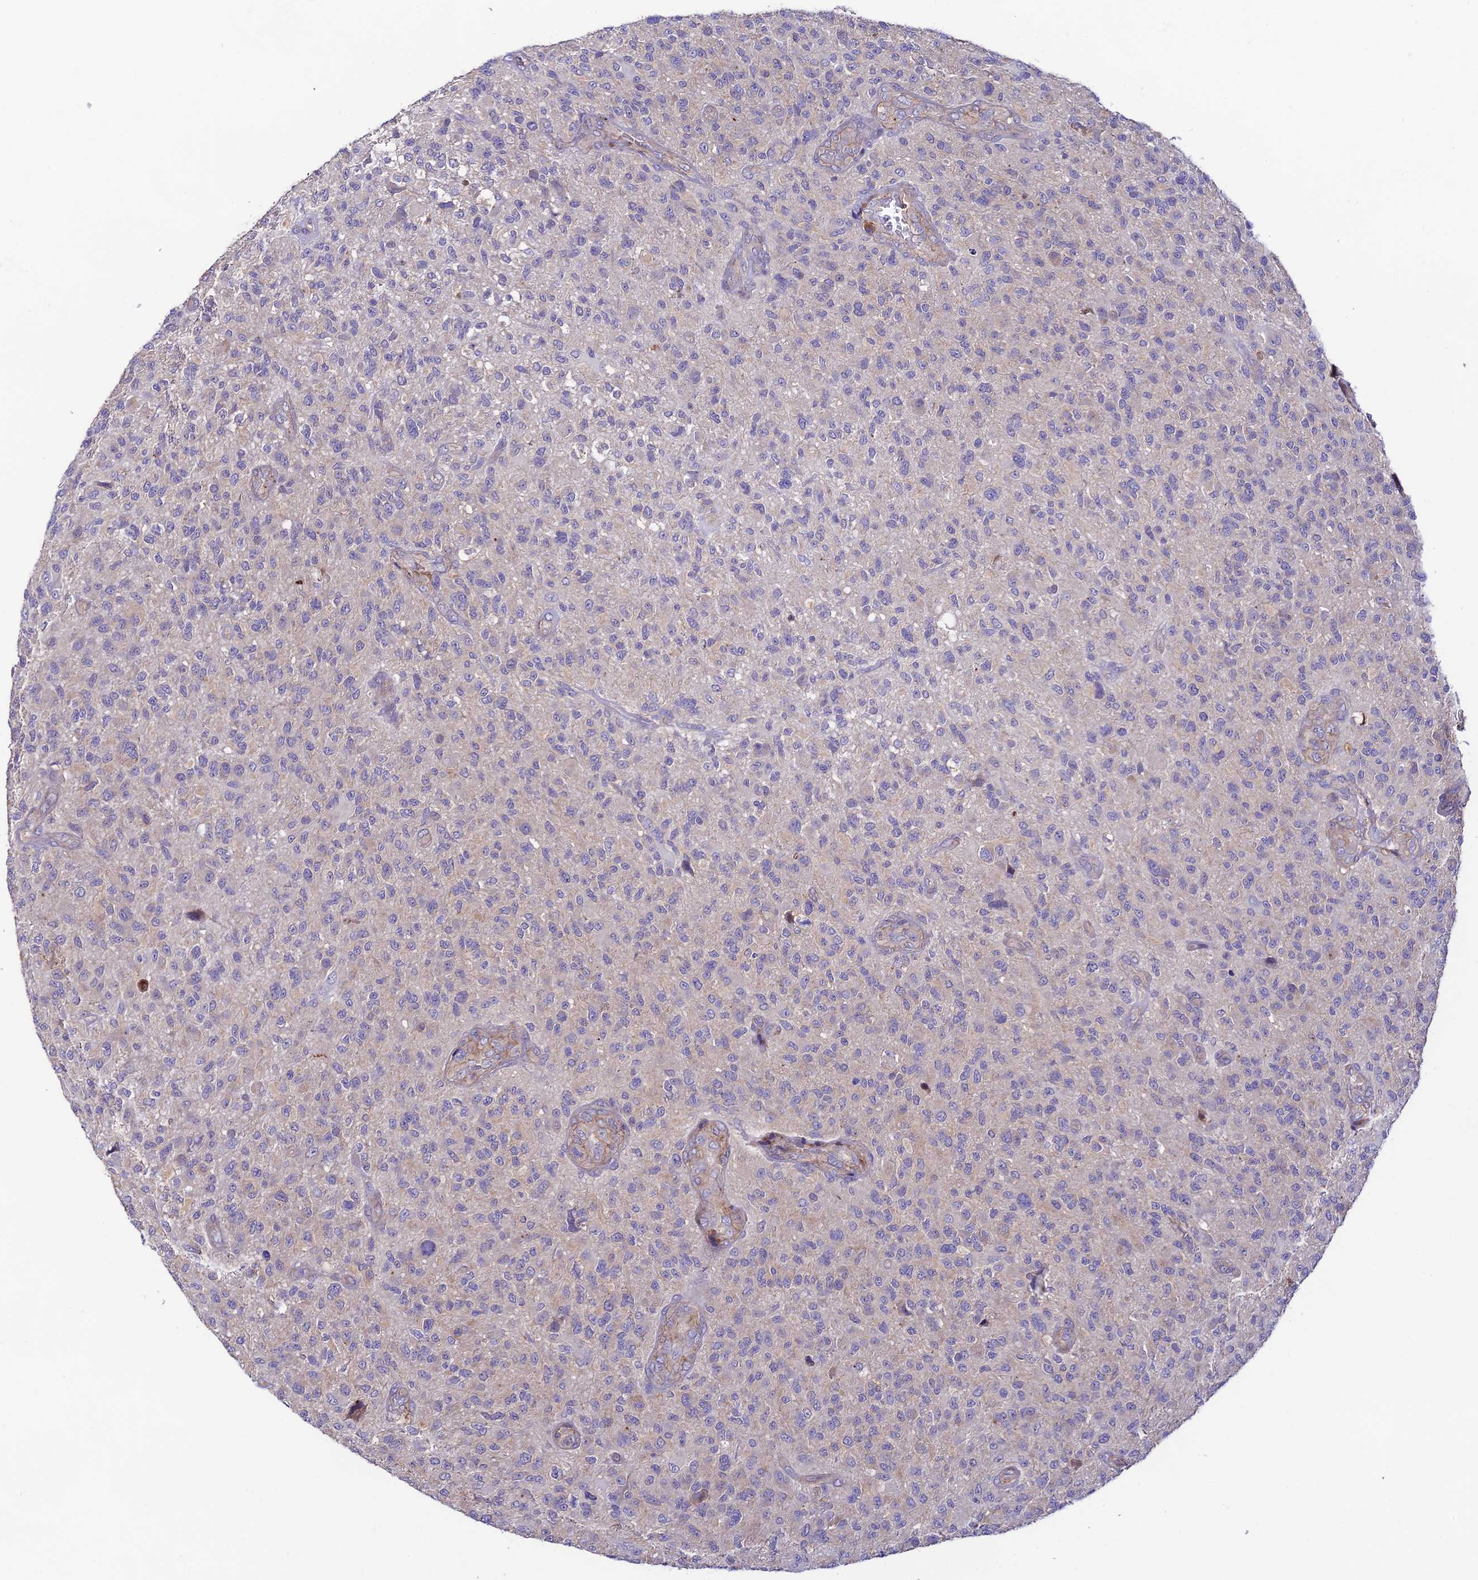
{"staining": {"intensity": "negative", "quantity": "none", "location": "none"}, "tissue": "glioma", "cell_type": "Tumor cells", "image_type": "cancer", "snomed": [{"axis": "morphology", "description": "Glioma, malignant, High grade"}, {"axis": "topography", "description": "Brain"}], "caption": "This is an IHC photomicrograph of human glioma. There is no positivity in tumor cells.", "gene": "BRME1", "patient": {"sex": "male", "age": 47}}